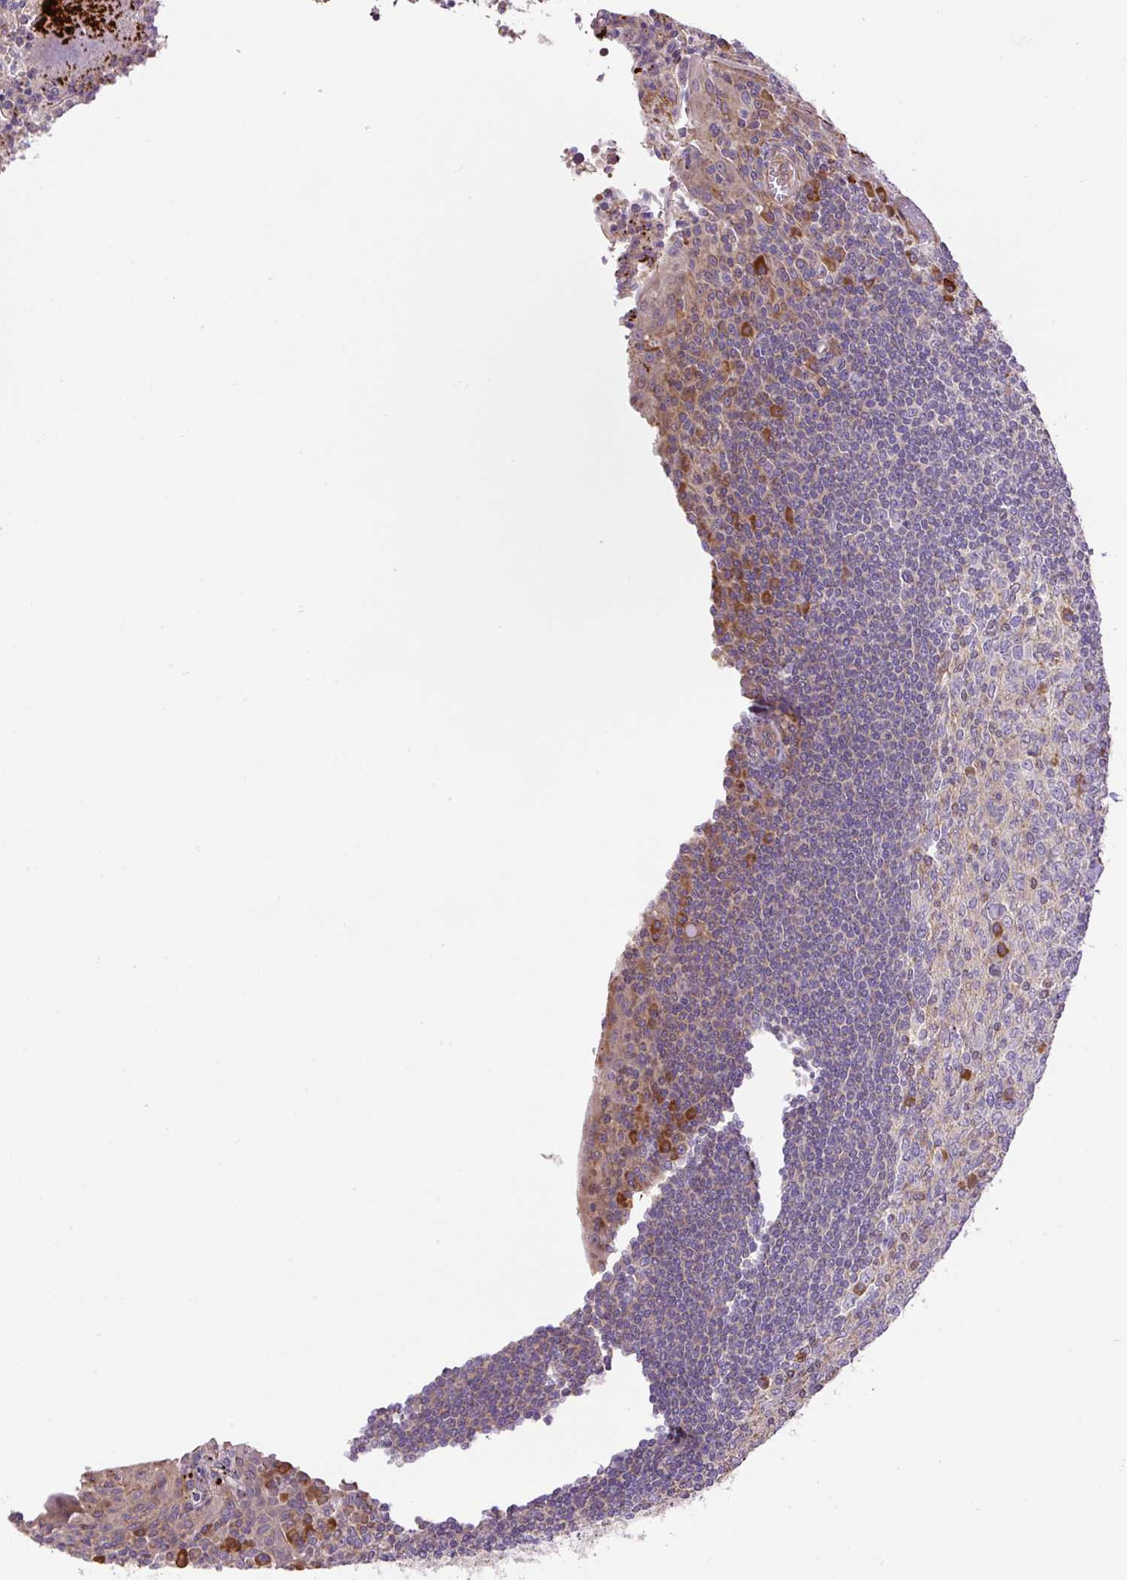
{"staining": {"intensity": "moderate", "quantity": "<25%", "location": "cytoplasmic/membranous"}, "tissue": "tonsil", "cell_type": "Germinal center cells", "image_type": "normal", "snomed": [{"axis": "morphology", "description": "Normal tissue, NOS"}, {"axis": "topography", "description": "Tonsil"}], "caption": "Tonsil stained with a brown dye shows moderate cytoplasmic/membranous positive staining in approximately <25% of germinal center cells.", "gene": "PPME1", "patient": {"sex": "male", "age": 27}}